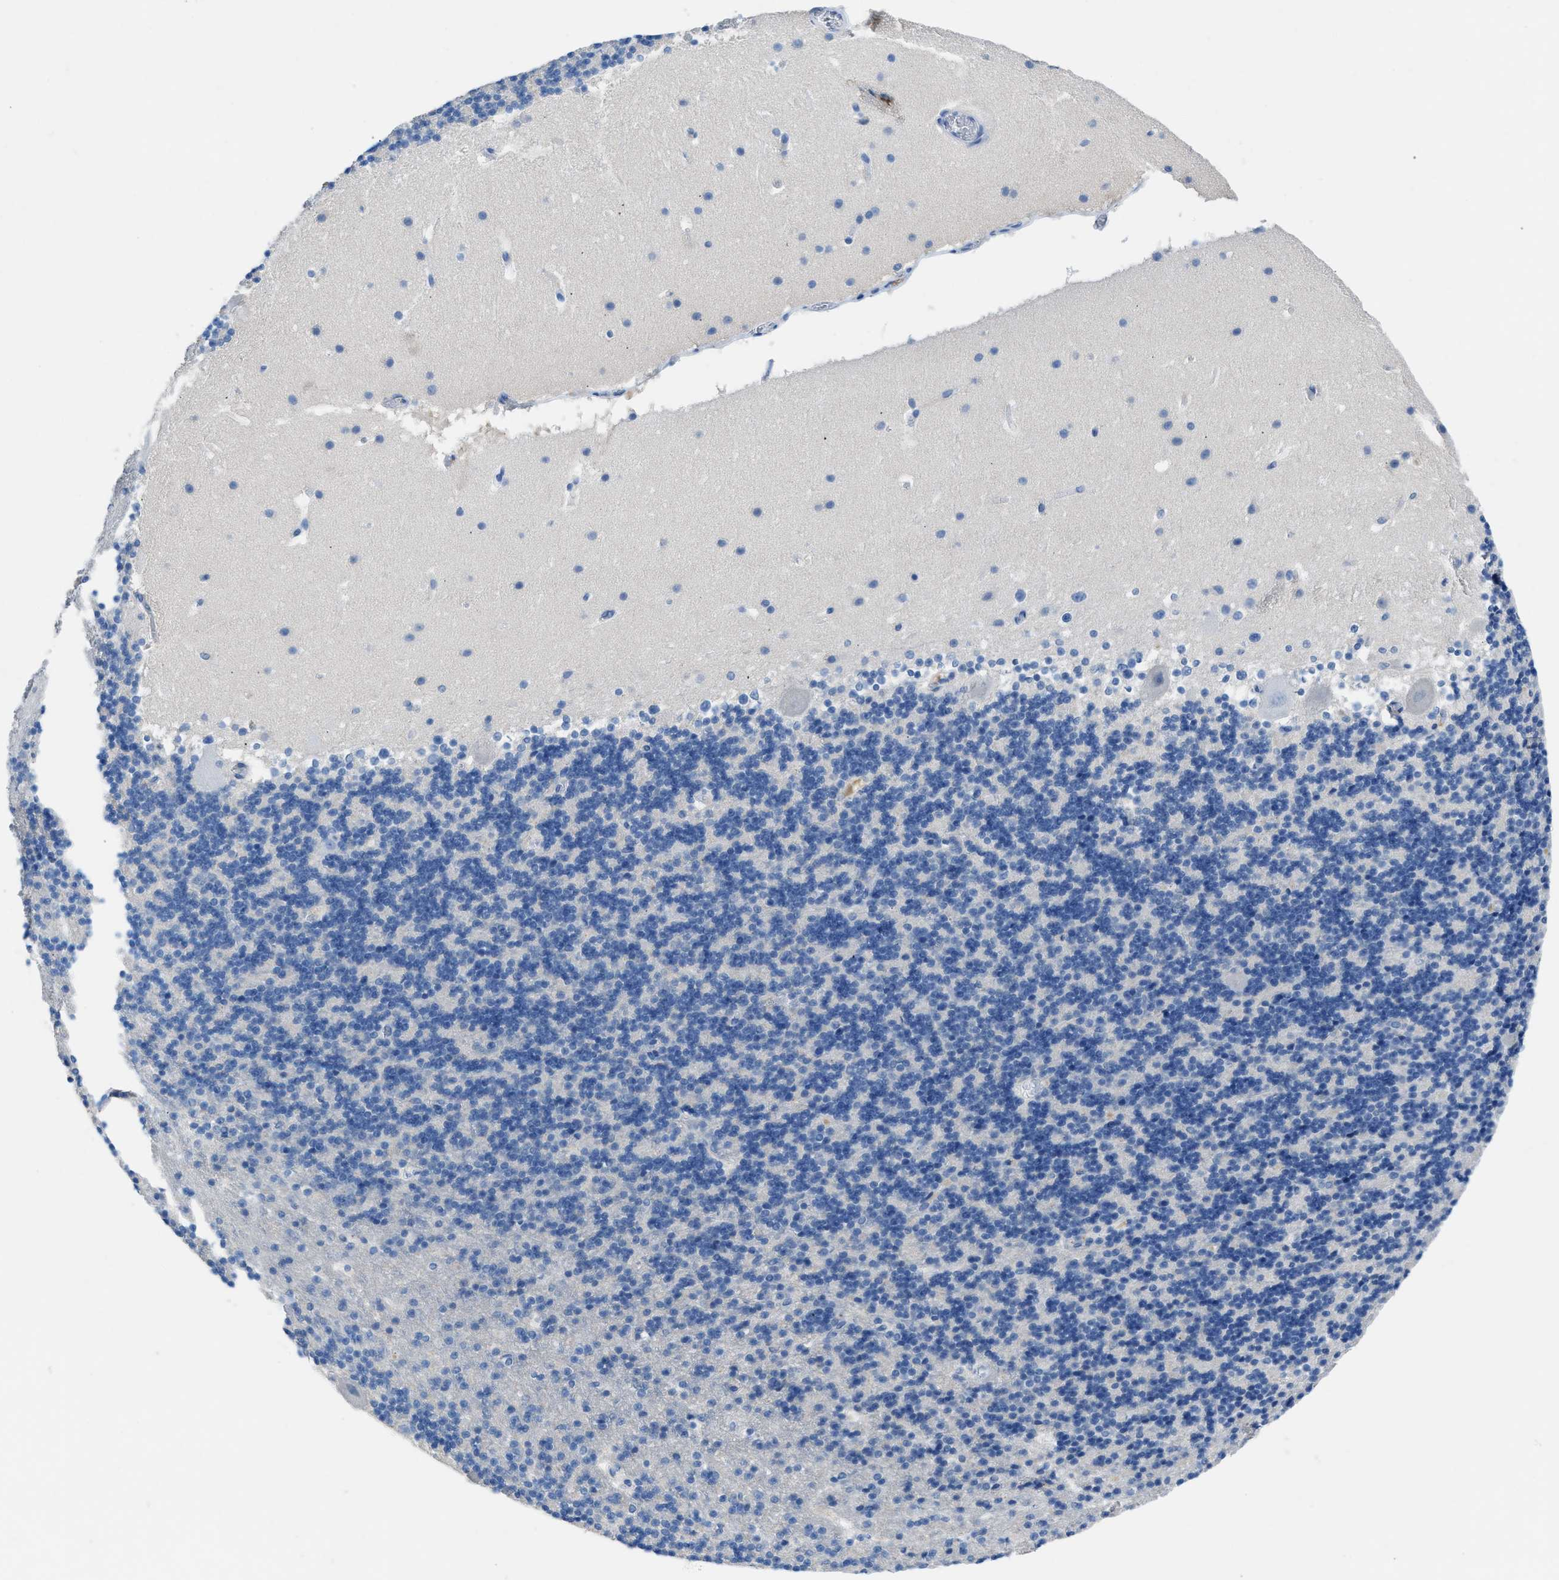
{"staining": {"intensity": "negative", "quantity": "none", "location": "none"}, "tissue": "cerebellum", "cell_type": "Cells in granular layer", "image_type": "normal", "snomed": [{"axis": "morphology", "description": "Normal tissue, NOS"}, {"axis": "topography", "description": "Cerebellum"}], "caption": "Human cerebellum stained for a protein using immunohistochemistry displays no staining in cells in granular layer.", "gene": "SPEG", "patient": {"sex": "male", "age": 45}}